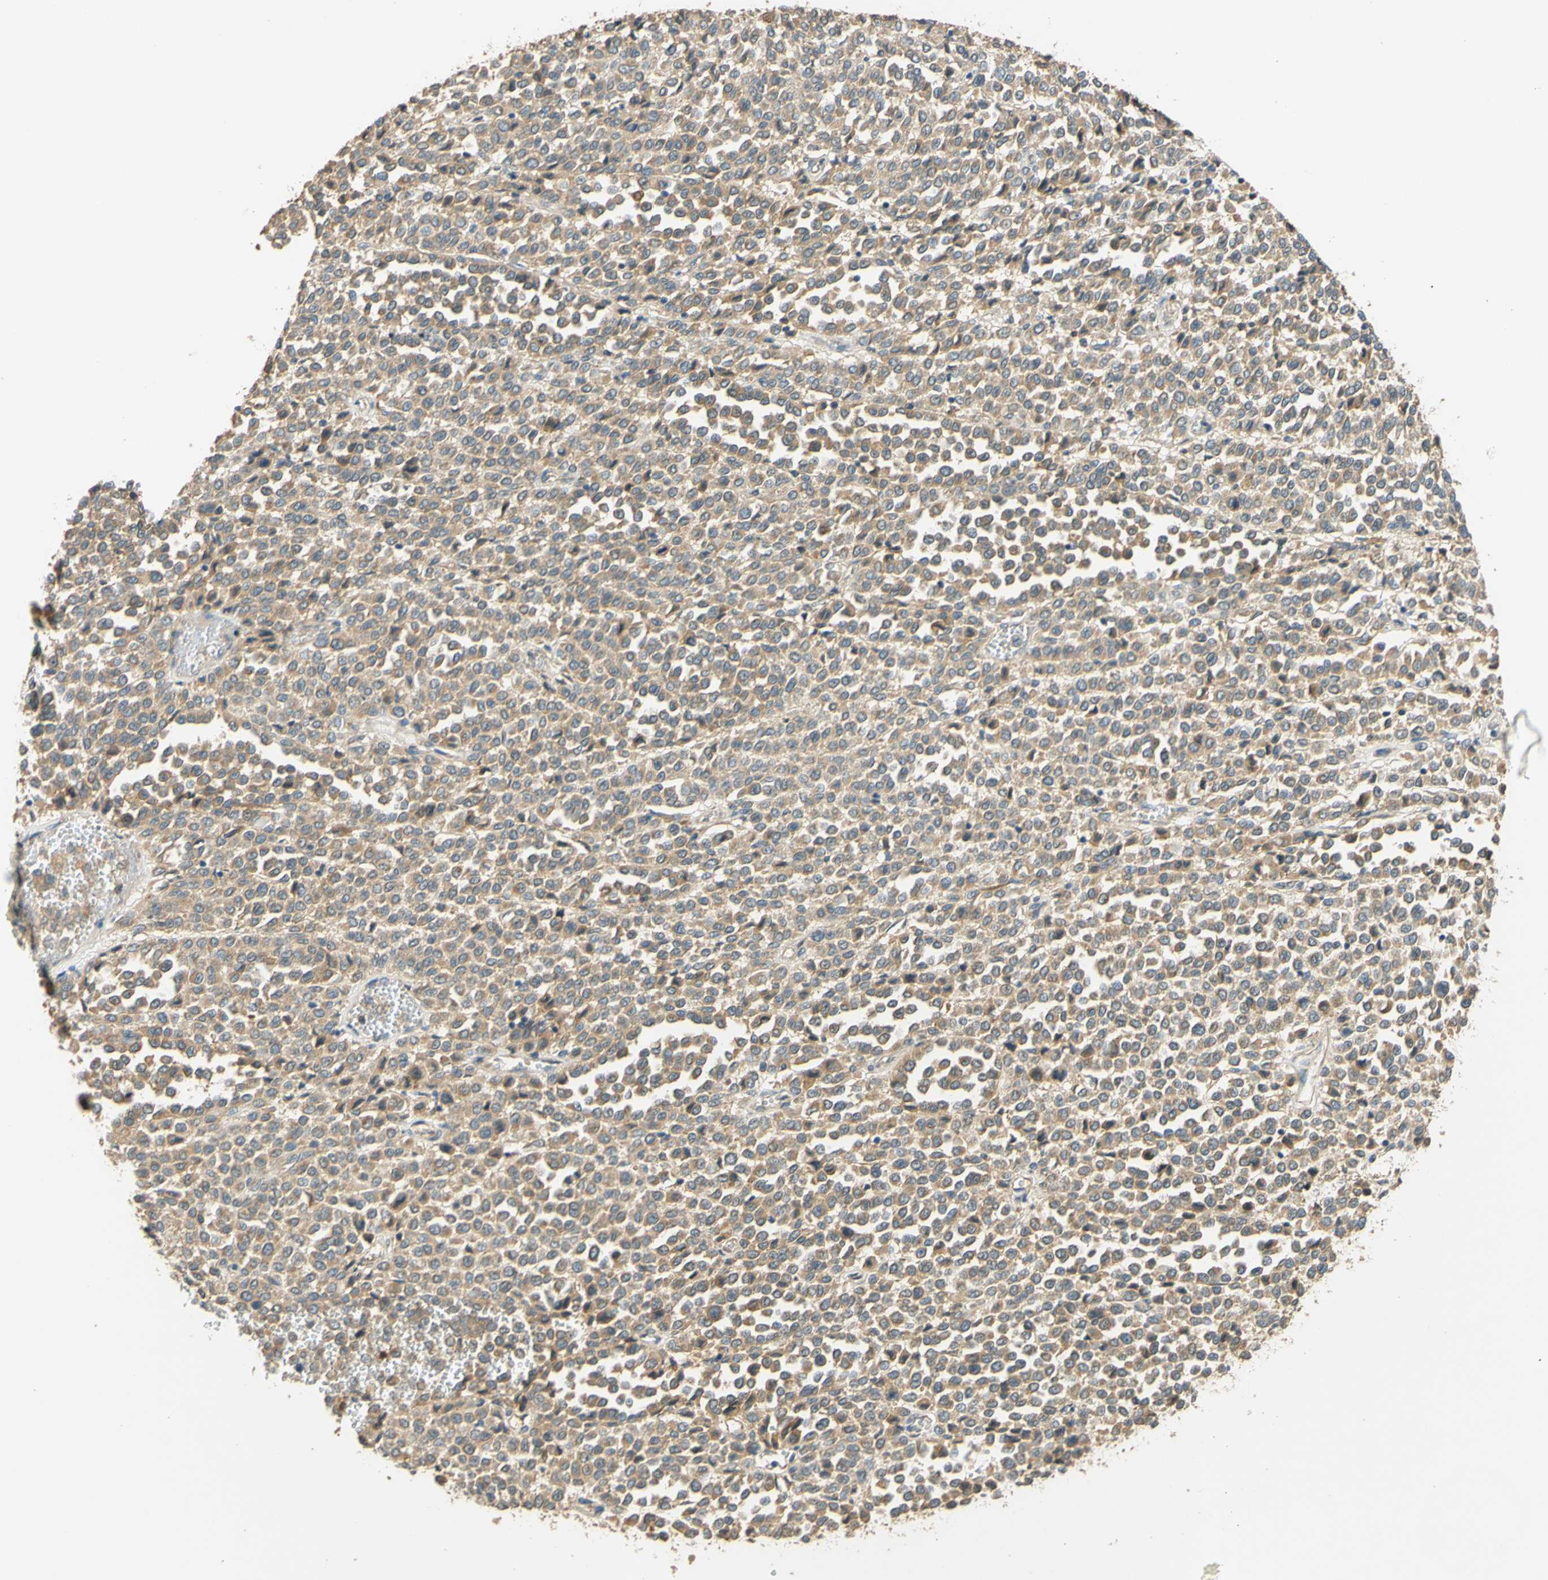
{"staining": {"intensity": "moderate", "quantity": ">75%", "location": "cytoplasmic/membranous"}, "tissue": "melanoma", "cell_type": "Tumor cells", "image_type": "cancer", "snomed": [{"axis": "morphology", "description": "Malignant melanoma, Metastatic site"}, {"axis": "topography", "description": "Pancreas"}], "caption": "Human malignant melanoma (metastatic site) stained with a brown dye reveals moderate cytoplasmic/membranous positive staining in about >75% of tumor cells.", "gene": "ENTREP2", "patient": {"sex": "female", "age": 30}}